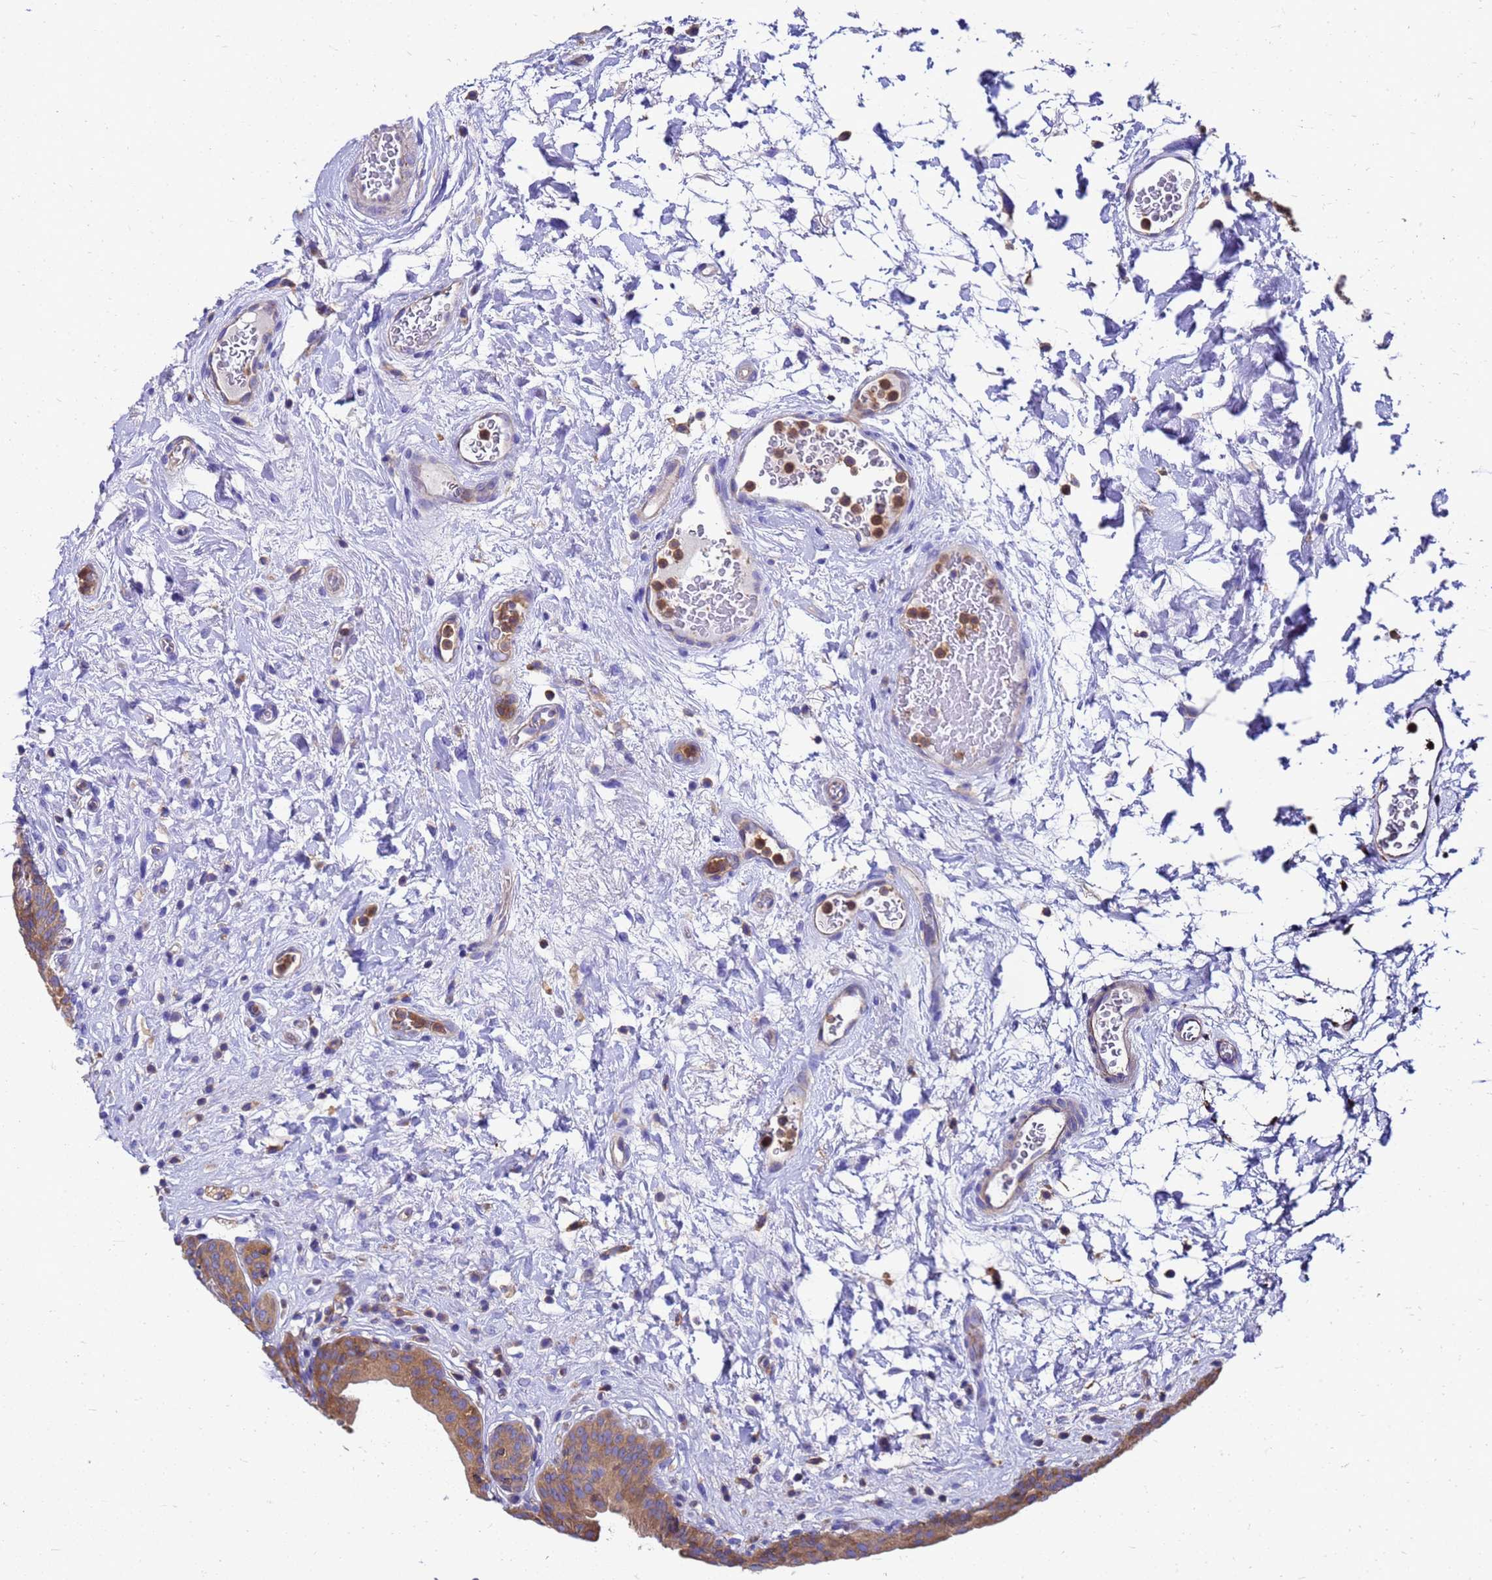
{"staining": {"intensity": "moderate", "quantity": ">75%", "location": "cytoplasmic/membranous"}, "tissue": "urinary bladder", "cell_type": "Urothelial cells", "image_type": "normal", "snomed": [{"axis": "morphology", "description": "Normal tissue, NOS"}, {"axis": "topography", "description": "Urinary bladder"}], "caption": "Unremarkable urinary bladder was stained to show a protein in brown. There is medium levels of moderate cytoplasmic/membranous staining in about >75% of urothelial cells. The staining was performed using DAB to visualize the protein expression in brown, while the nuclei were stained in blue with hematoxylin (Magnification: 20x).", "gene": "ZNF235", "patient": {"sex": "male", "age": 83}}